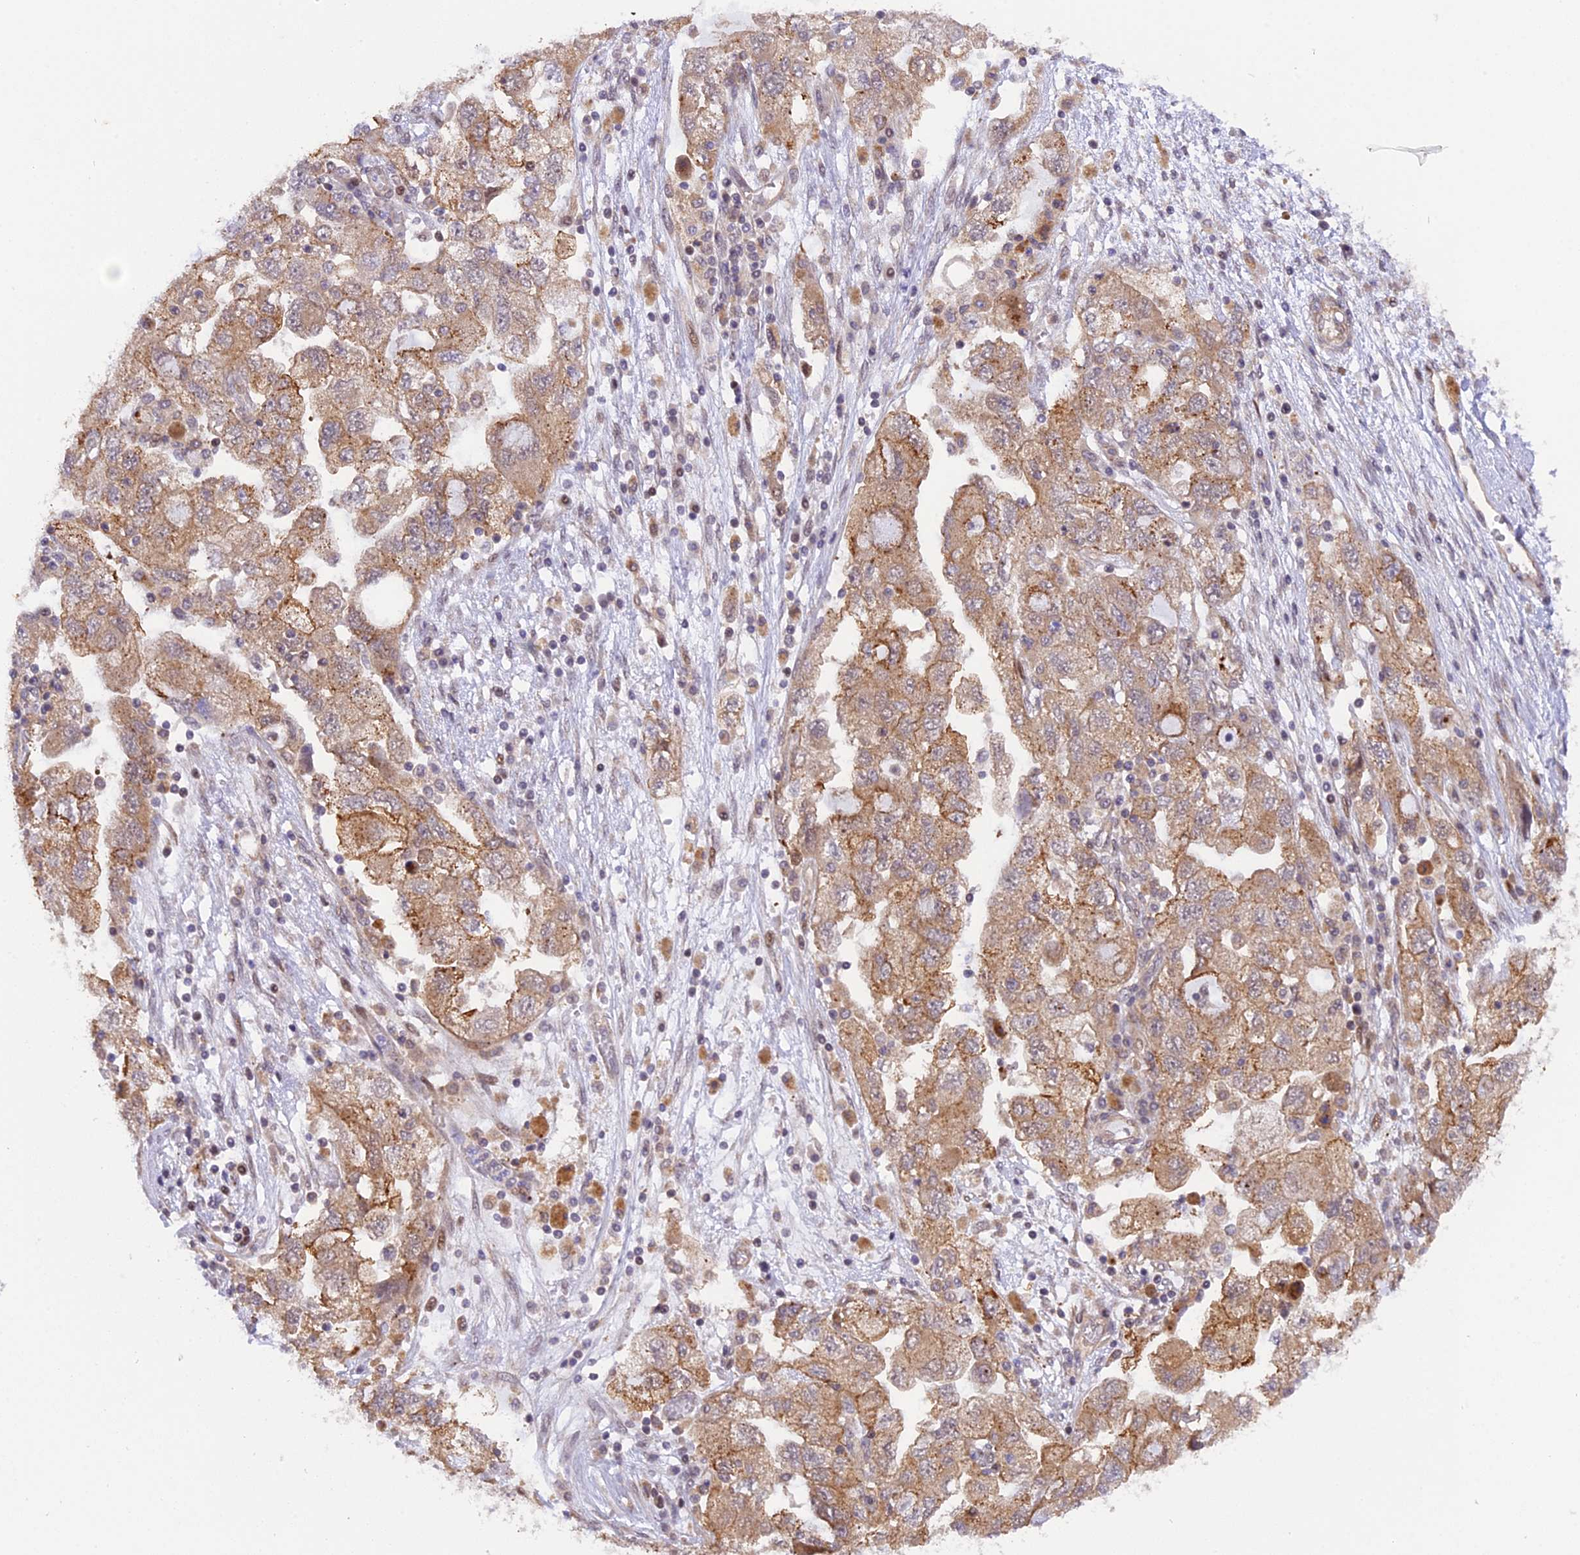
{"staining": {"intensity": "moderate", "quantity": ">75%", "location": "cytoplasmic/membranous"}, "tissue": "ovarian cancer", "cell_type": "Tumor cells", "image_type": "cancer", "snomed": [{"axis": "morphology", "description": "Carcinoma, NOS"}, {"axis": "morphology", "description": "Cystadenocarcinoma, serous, NOS"}, {"axis": "topography", "description": "Ovary"}], "caption": "The immunohistochemical stain highlights moderate cytoplasmic/membranous staining in tumor cells of ovarian cancer tissue. Nuclei are stained in blue.", "gene": "SAMD4A", "patient": {"sex": "female", "age": 69}}